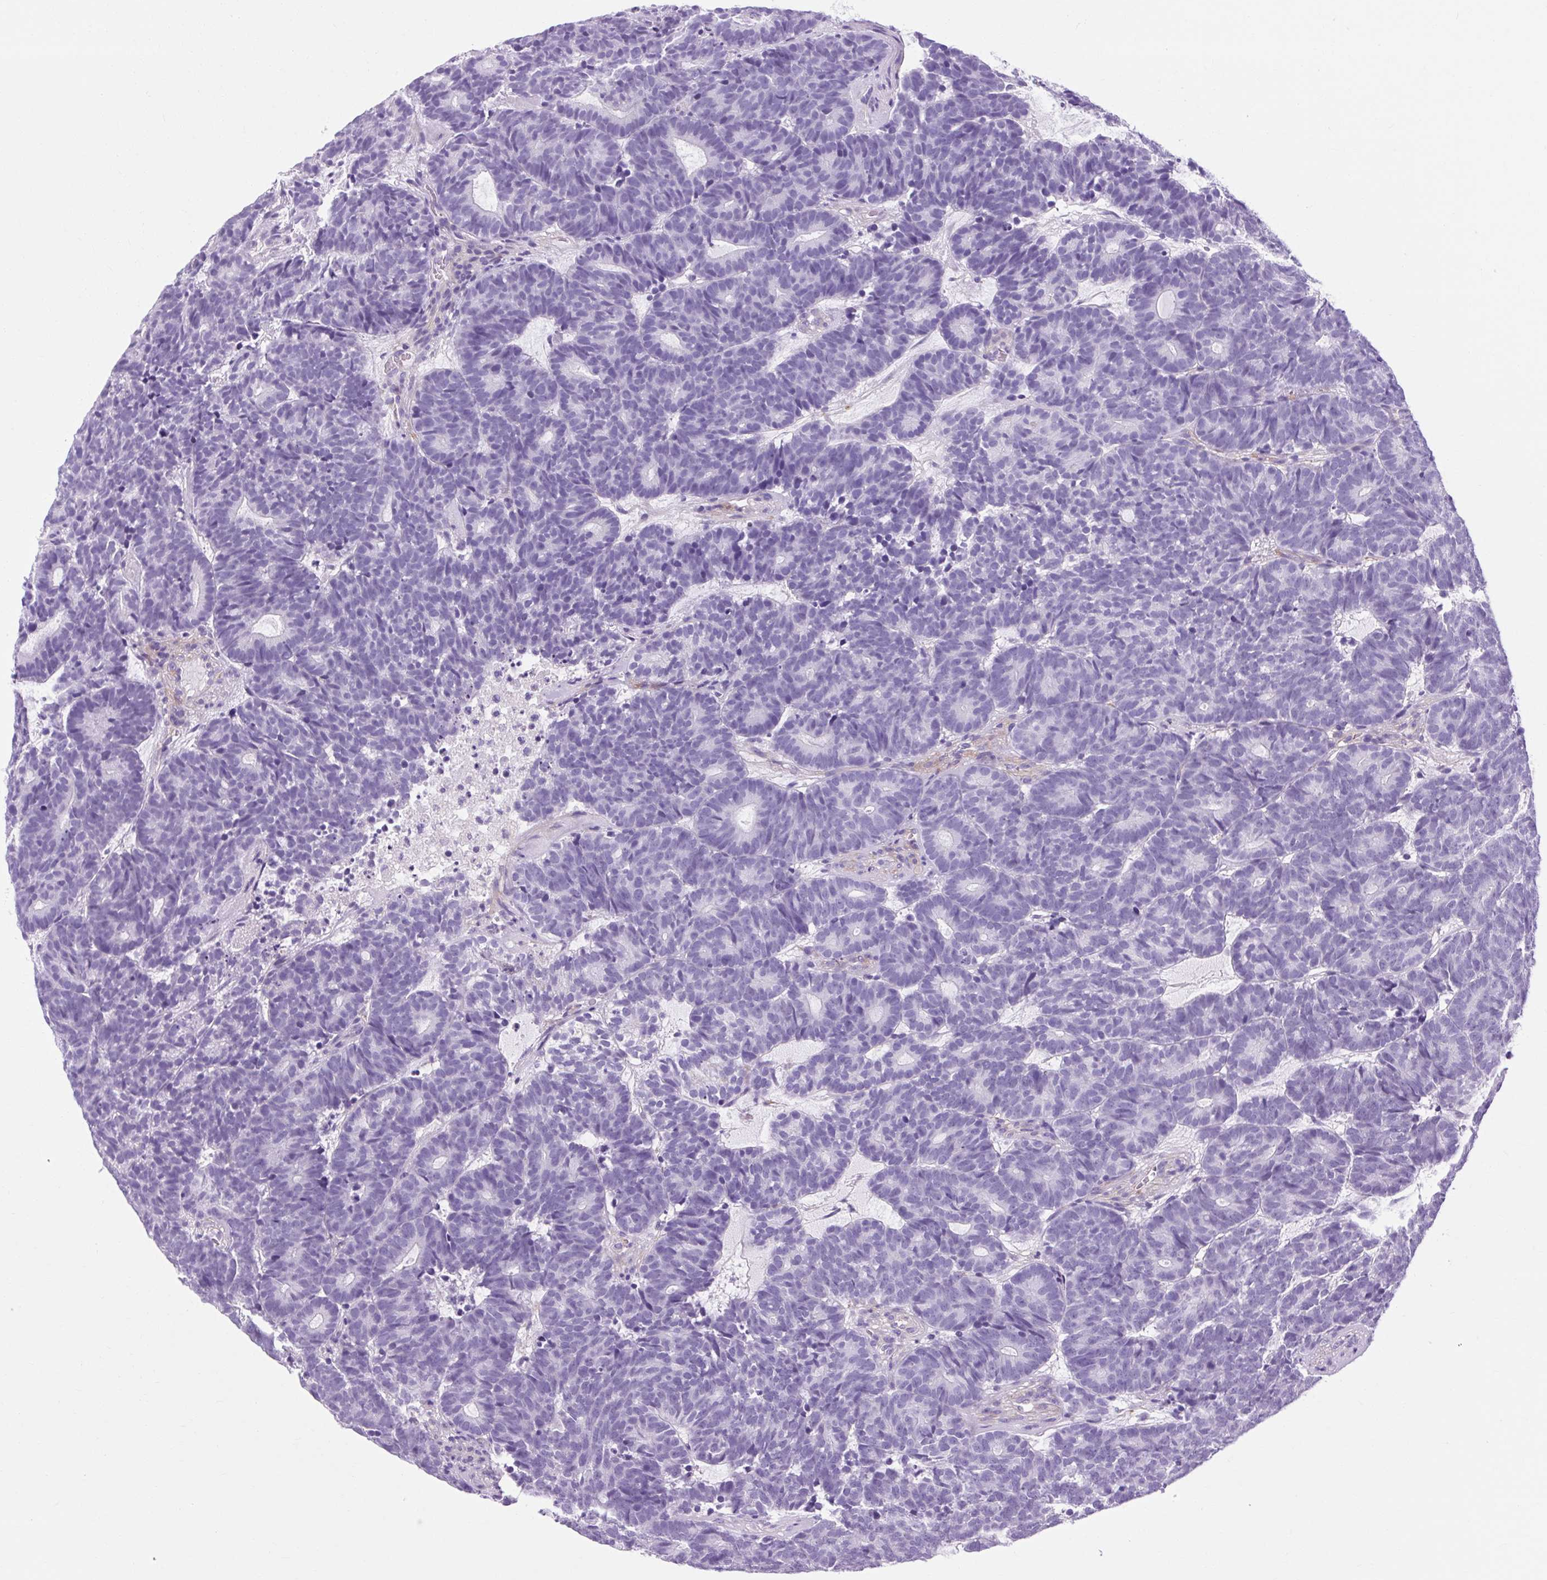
{"staining": {"intensity": "negative", "quantity": "none", "location": "none"}, "tissue": "head and neck cancer", "cell_type": "Tumor cells", "image_type": "cancer", "snomed": [{"axis": "morphology", "description": "Adenocarcinoma, NOS"}, {"axis": "topography", "description": "Head-Neck"}], "caption": "Micrograph shows no significant protein expression in tumor cells of head and neck adenocarcinoma. The staining was performed using DAB to visualize the protein expression in brown, while the nuclei were stained in blue with hematoxylin (Magnification: 20x).", "gene": "OOEP", "patient": {"sex": "female", "age": 81}}